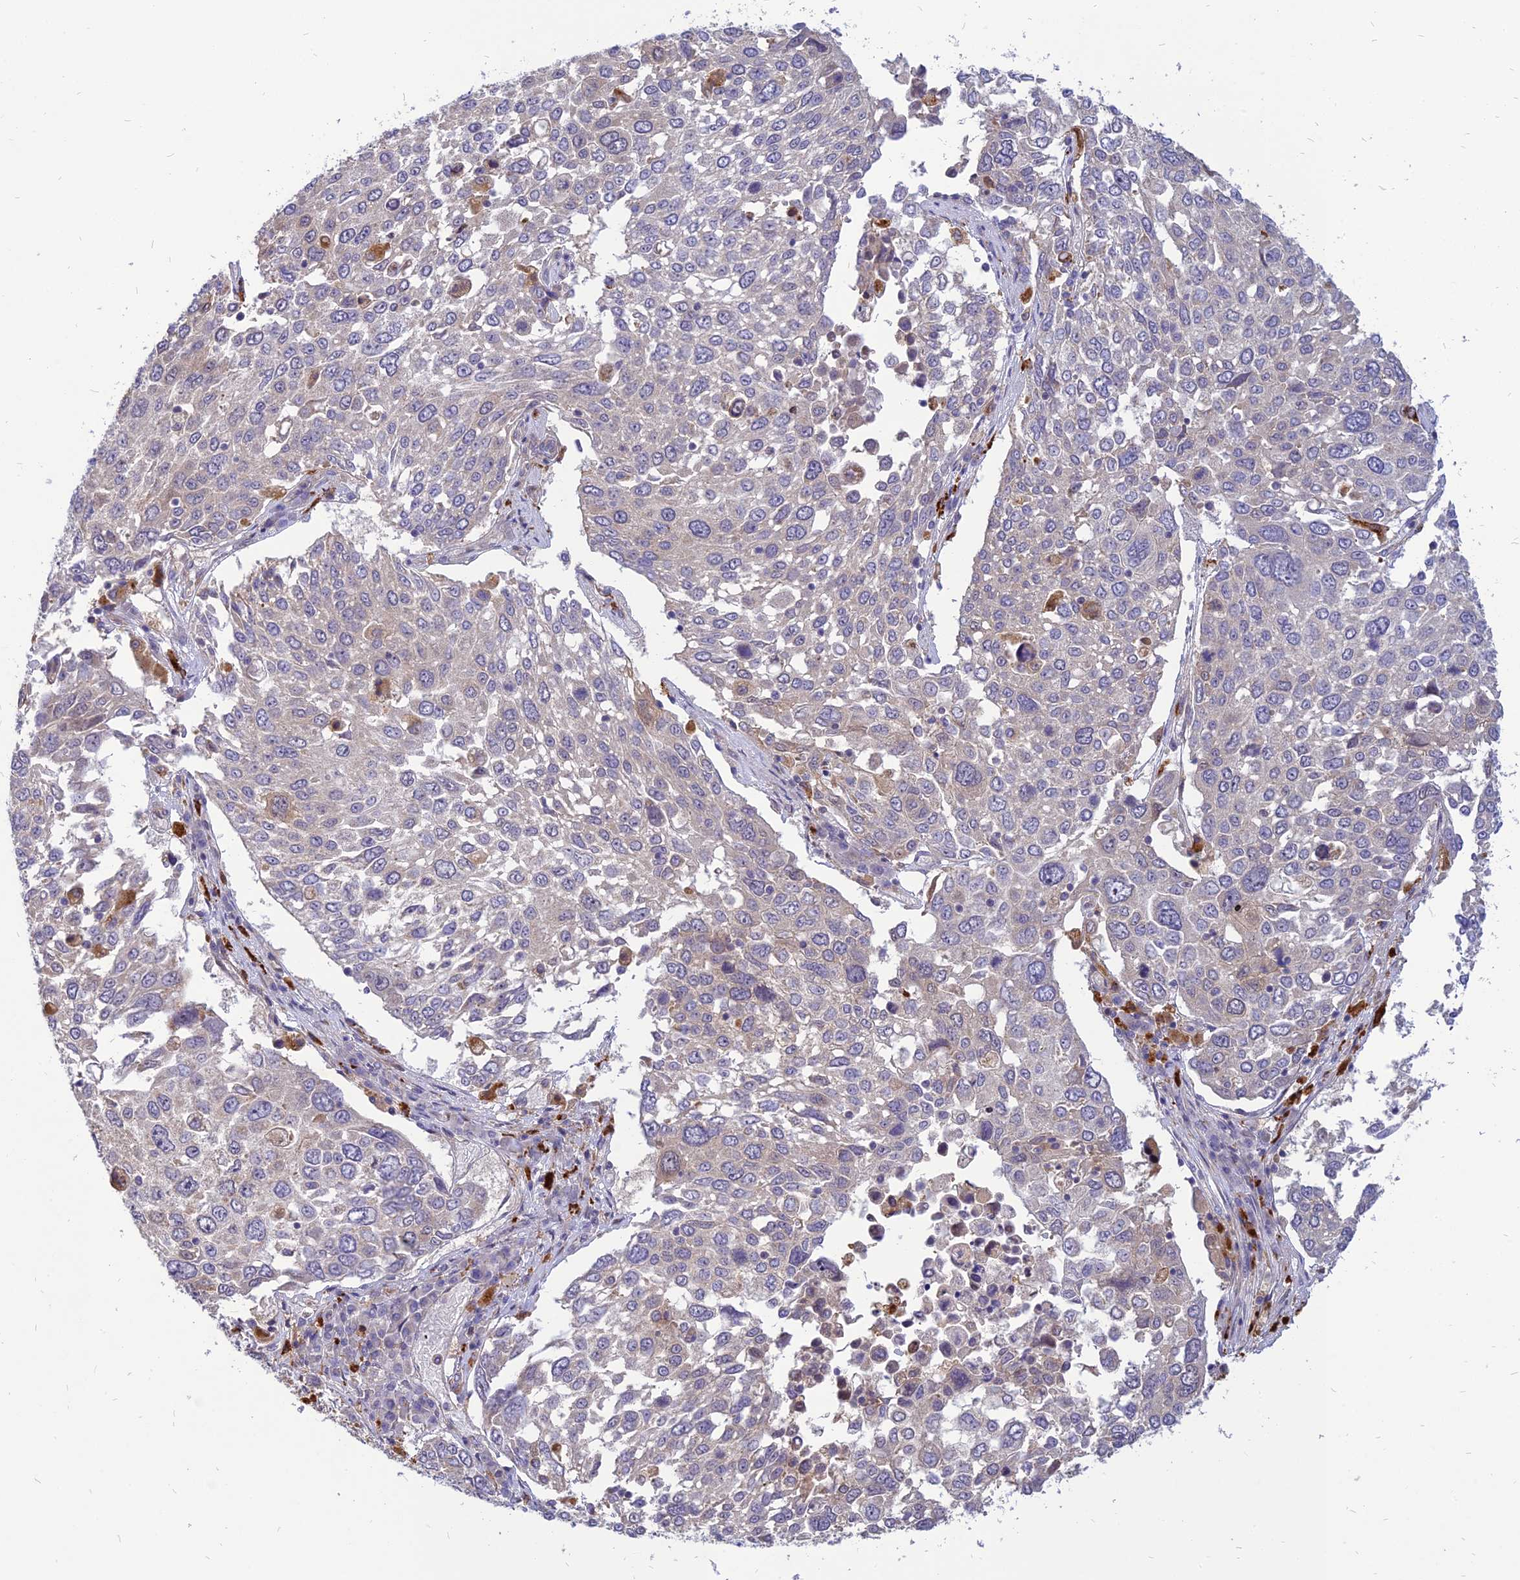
{"staining": {"intensity": "negative", "quantity": "none", "location": "none"}, "tissue": "lung cancer", "cell_type": "Tumor cells", "image_type": "cancer", "snomed": [{"axis": "morphology", "description": "Squamous cell carcinoma, NOS"}, {"axis": "topography", "description": "Lung"}], "caption": "This is an immunohistochemistry (IHC) micrograph of lung cancer. There is no staining in tumor cells.", "gene": "PHKA2", "patient": {"sex": "male", "age": 65}}